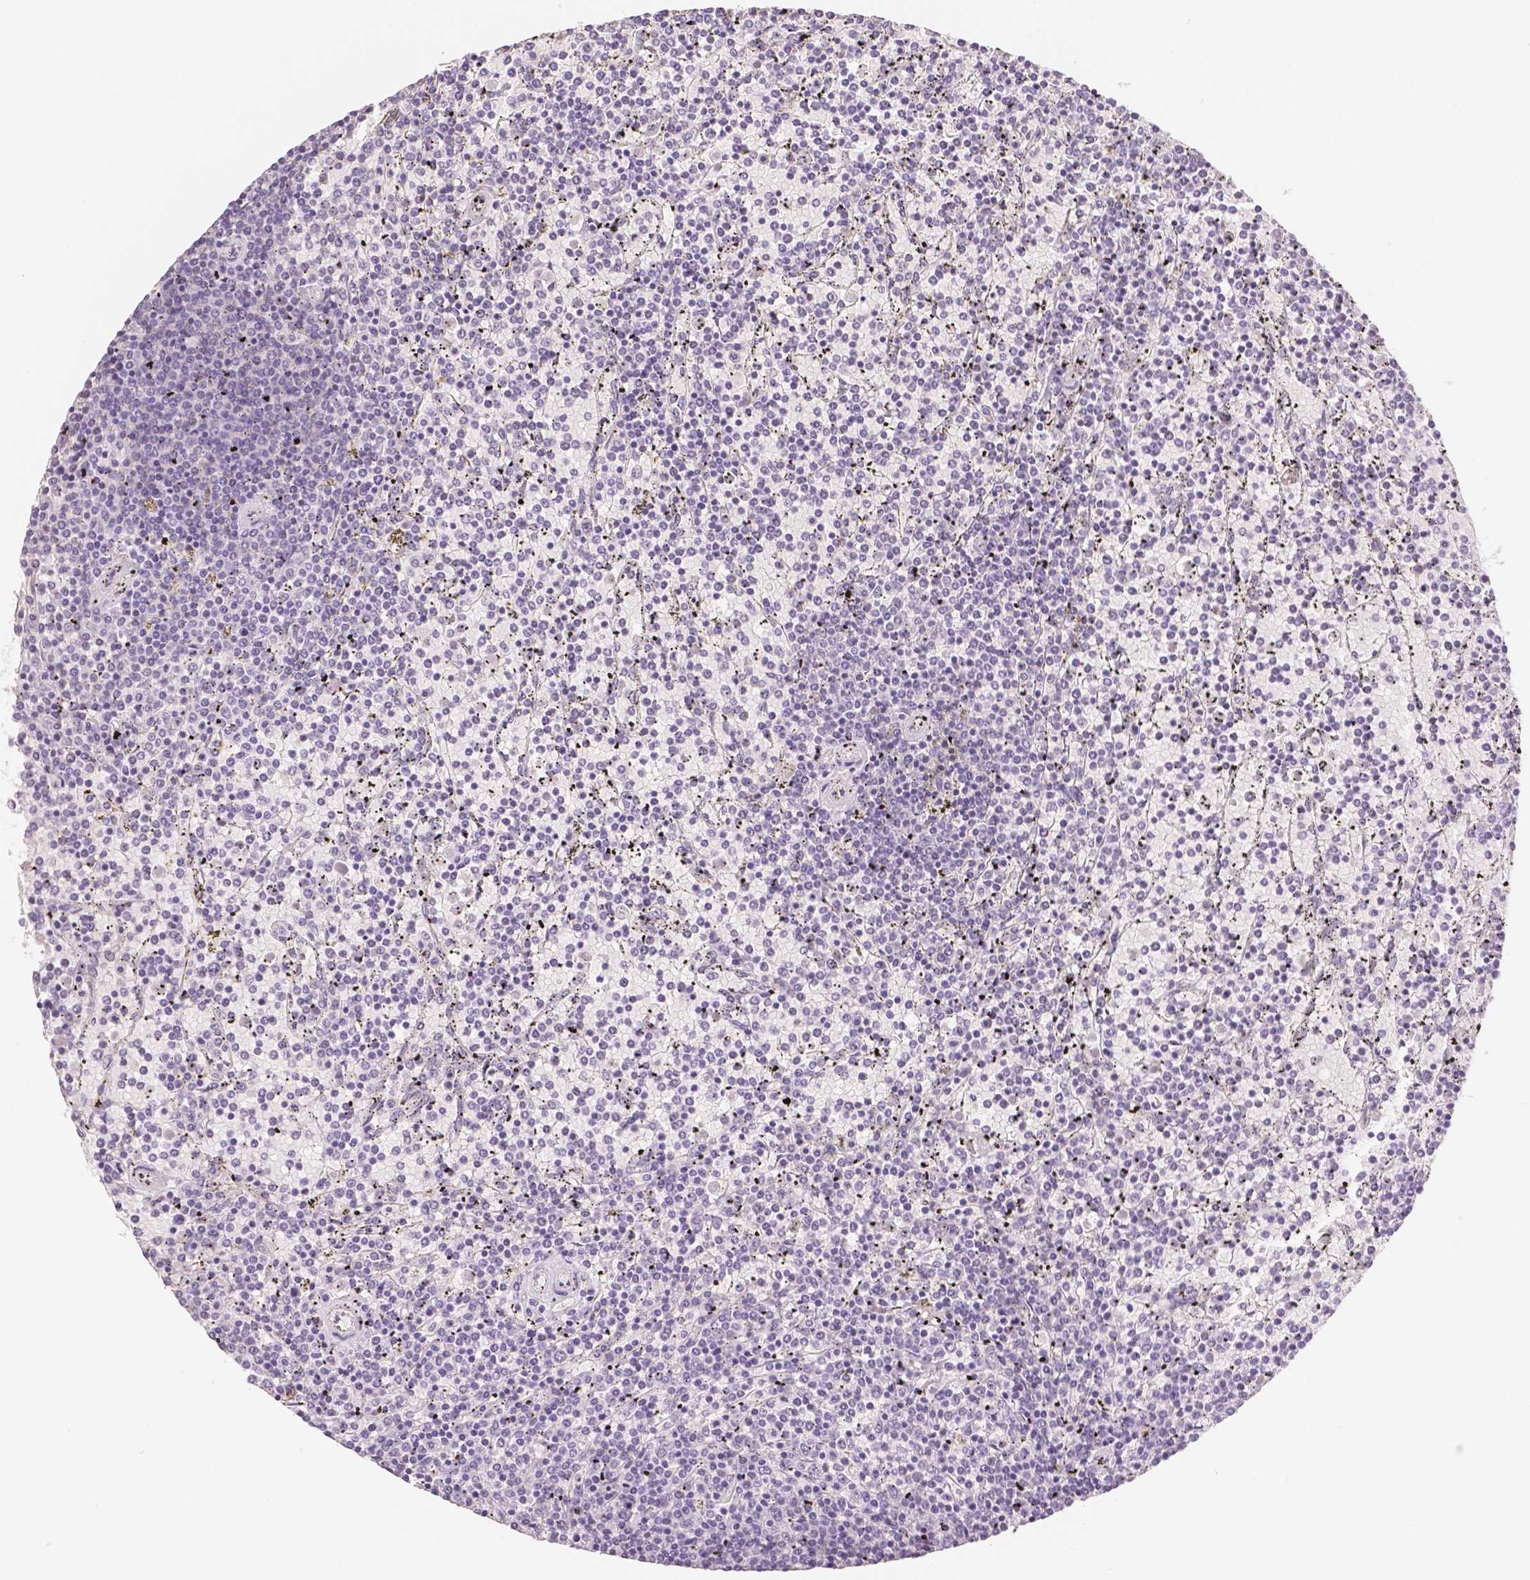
{"staining": {"intensity": "negative", "quantity": "none", "location": "none"}, "tissue": "lymphoma", "cell_type": "Tumor cells", "image_type": "cancer", "snomed": [{"axis": "morphology", "description": "Malignant lymphoma, non-Hodgkin's type, Low grade"}, {"axis": "topography", "description": "Spleen"}], "caption": "Lymphoma stained for a protein using immunohistochemistry (IHC) reveals no expression tumor cells.", "gene": "OCLN", "patient": {"sex": "female", "age": 77}}